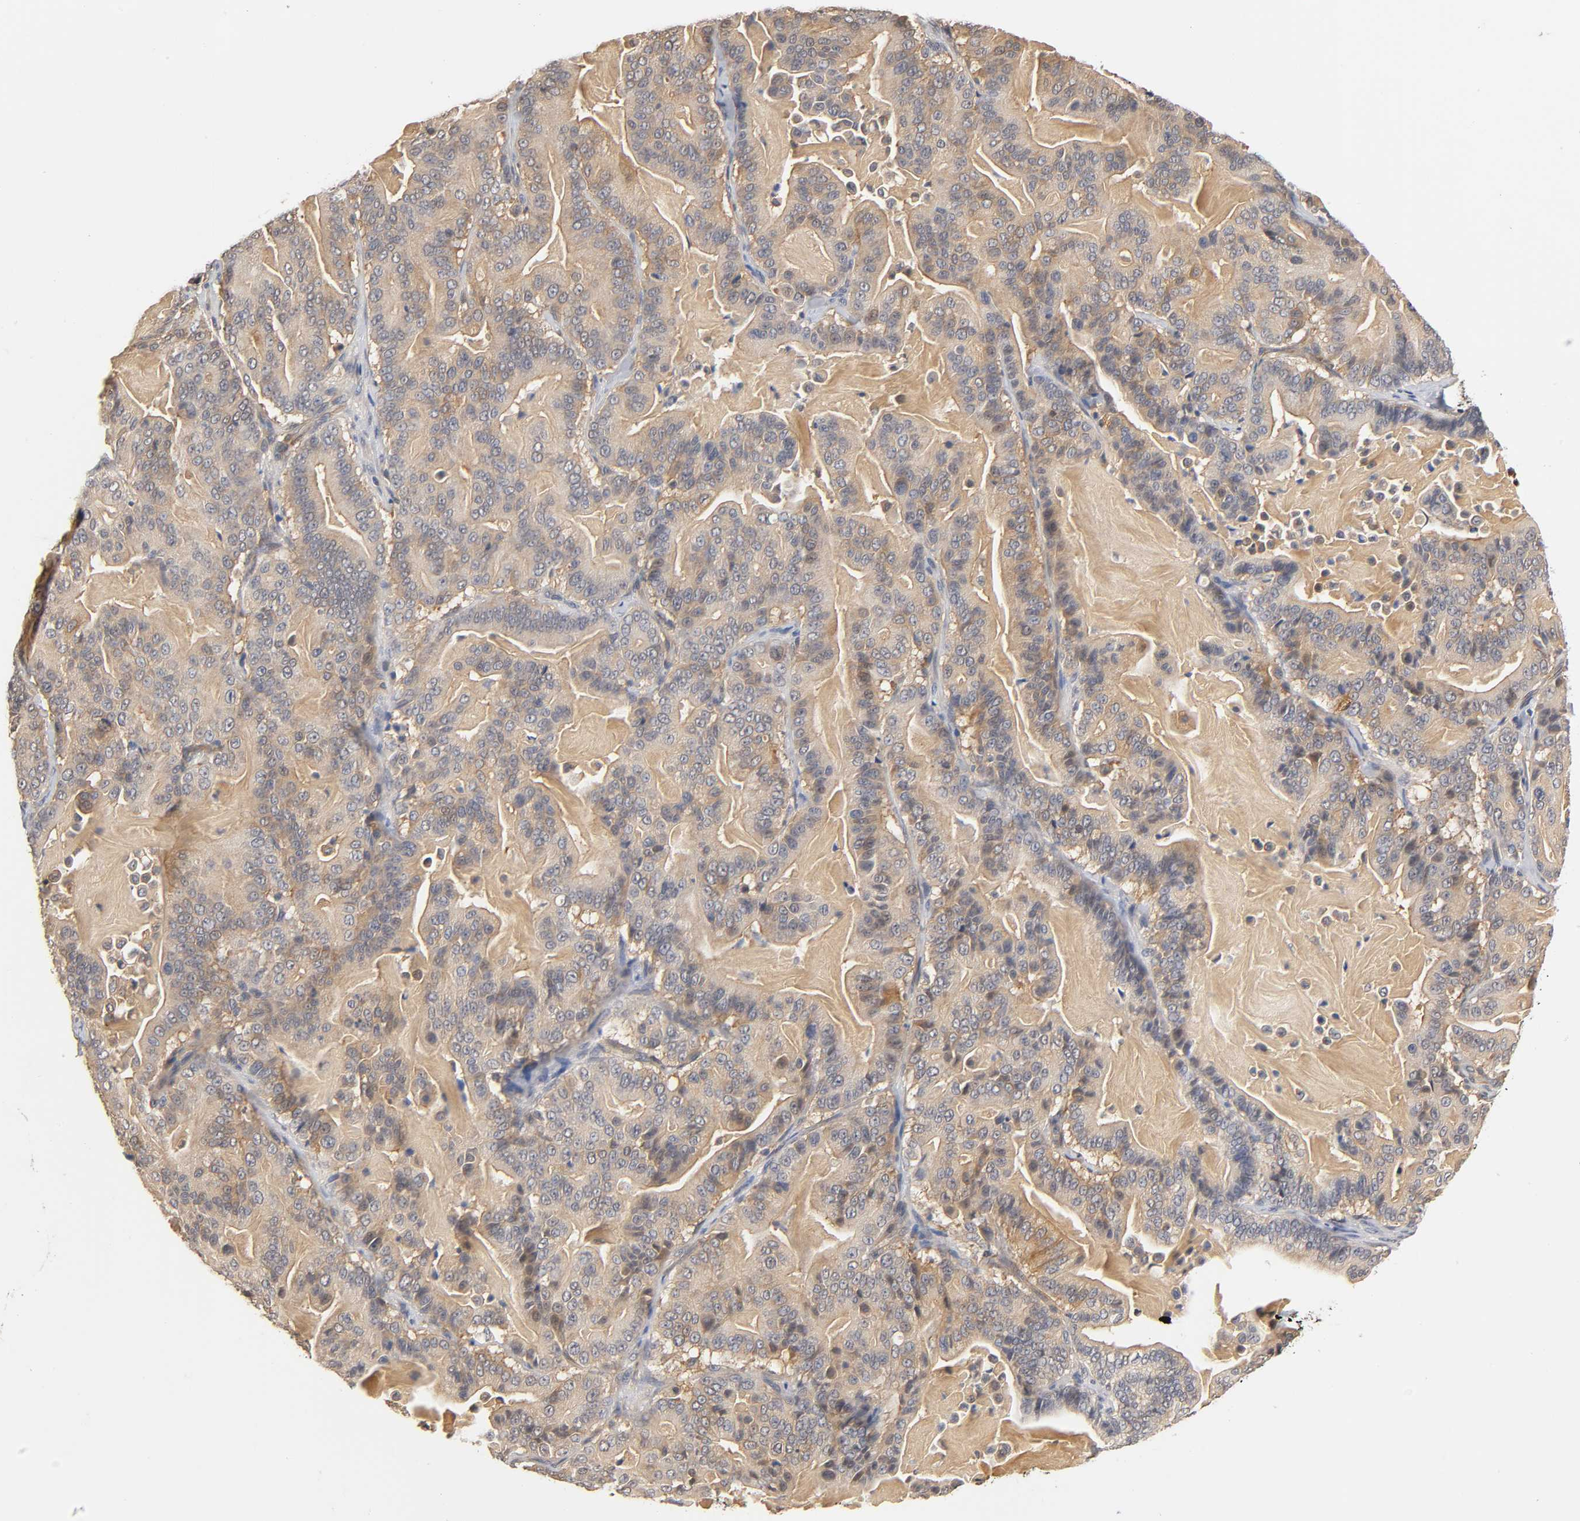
{"staining": {"intensity": "weak", "quantity": ">75%", "location": "cytoplasmic/membranous"}, "tissue": "pancreatic cancer", "cell_type": "Tumor cells", "image_type": "cancer", "snomed": [{"axis": "morphology", "description": "Adenocarcinoma, NOS"}, {"axis": "topography", "description": "Pancreas"}], "caption": "Pancreatic adenocarcinoma stained with IHC demonstrates weak cytoplasmic/membranous staining in approximately >75% of tumor cells.", "gene": "PDE5A", "patient": {"sex": "male", "age": 63}}